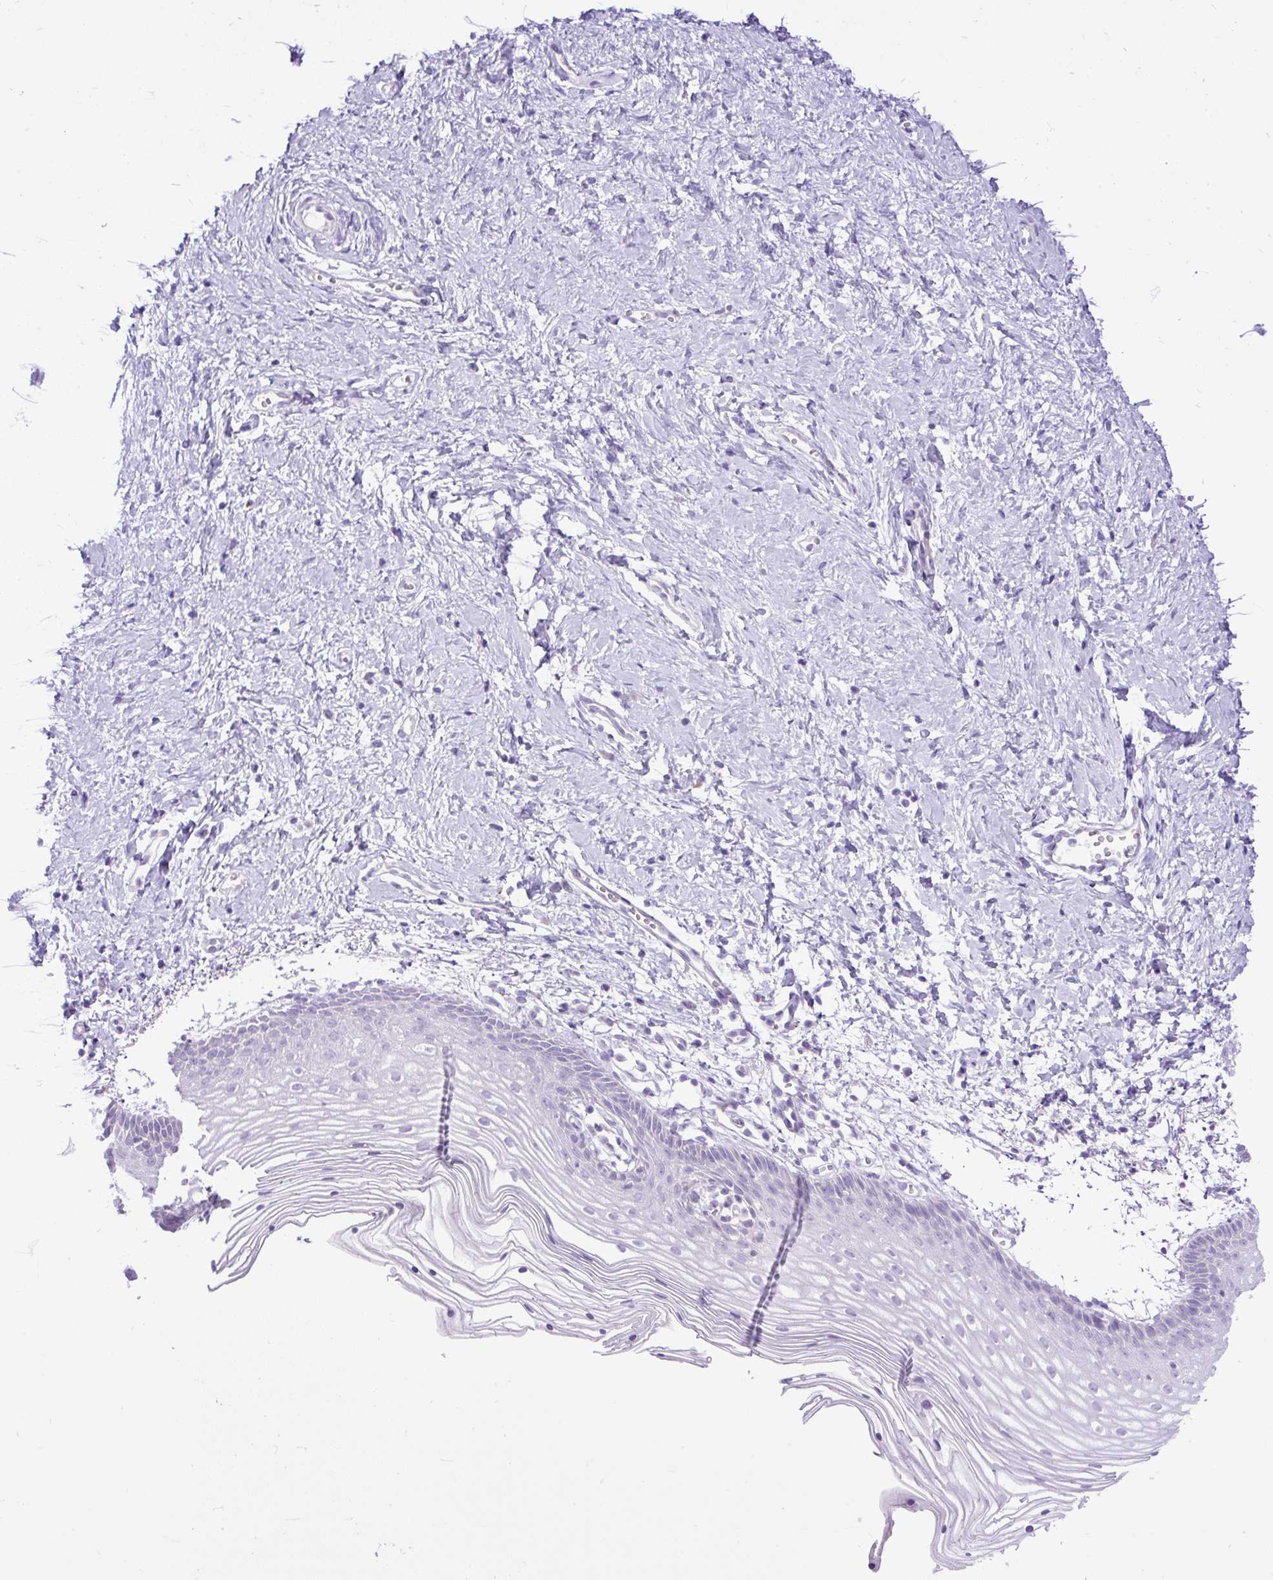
{"staining": {"intensity": "negative", "quantity": "none", "location": "none"}, "tissue": "vagina", "cell_type": "Squamous epithelial cells", "image_type": "normal", "snomed": [{"axis": "morphology", "description": "Normal tissue, NOS"}, {"axis": "topography", "description": "Vagina"}], "caption": "Squamous epithelial cells are negative for protein expression in unremarkable human vagina. The staining was performed using DAB (3,3'-diaminobenzidine) to visualize the protein expression in brown, while the nuclei were stained in blue with hematoxylin (Magnification: 20x).", "gene": "ZNF256", "patient": {"sex": "female", "age": 56}}